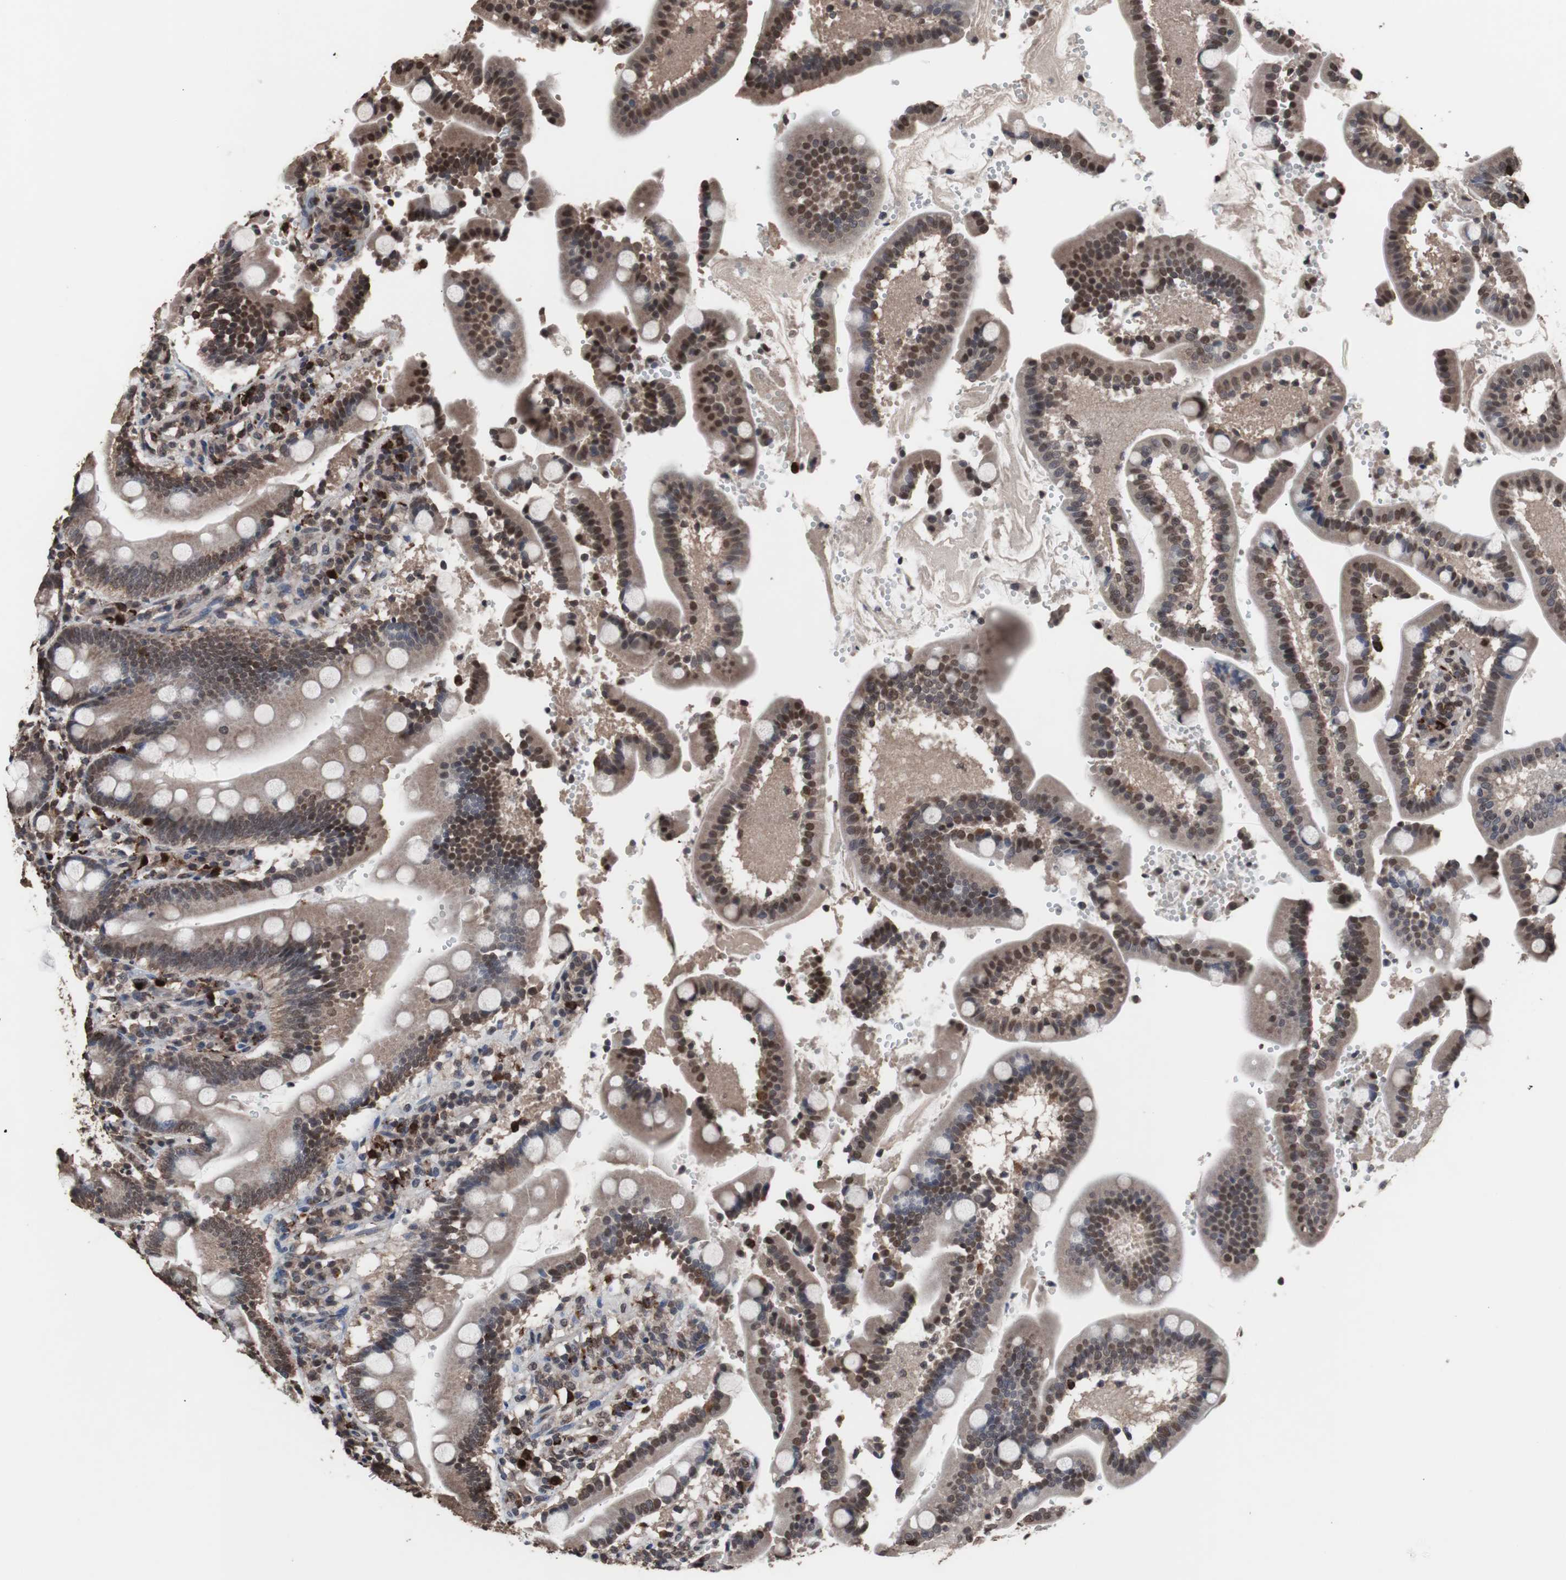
{"staining": {"intensity": "moderate", "quantity": ">75%", "location": "cytoplasmic/membranous,nuclear"}, "tissue": "duodenum", "cell_type": "Glandular cells", "image_type": "normal", "snomed": [{"axis": "morphology", "description": "Normal tissue, NOS"}, {"axis": "topography", "description": "Small intestine, NOS"}], "caption": "Approximately >75% of glandular cells in benign duodenum exhibit moderate cytoplasmic/membranous,nuclear protein positivity as visualized by brown immunohistochemical staining.", "gene": "MED27", "patient": {"sex": "female", "age": 71}}